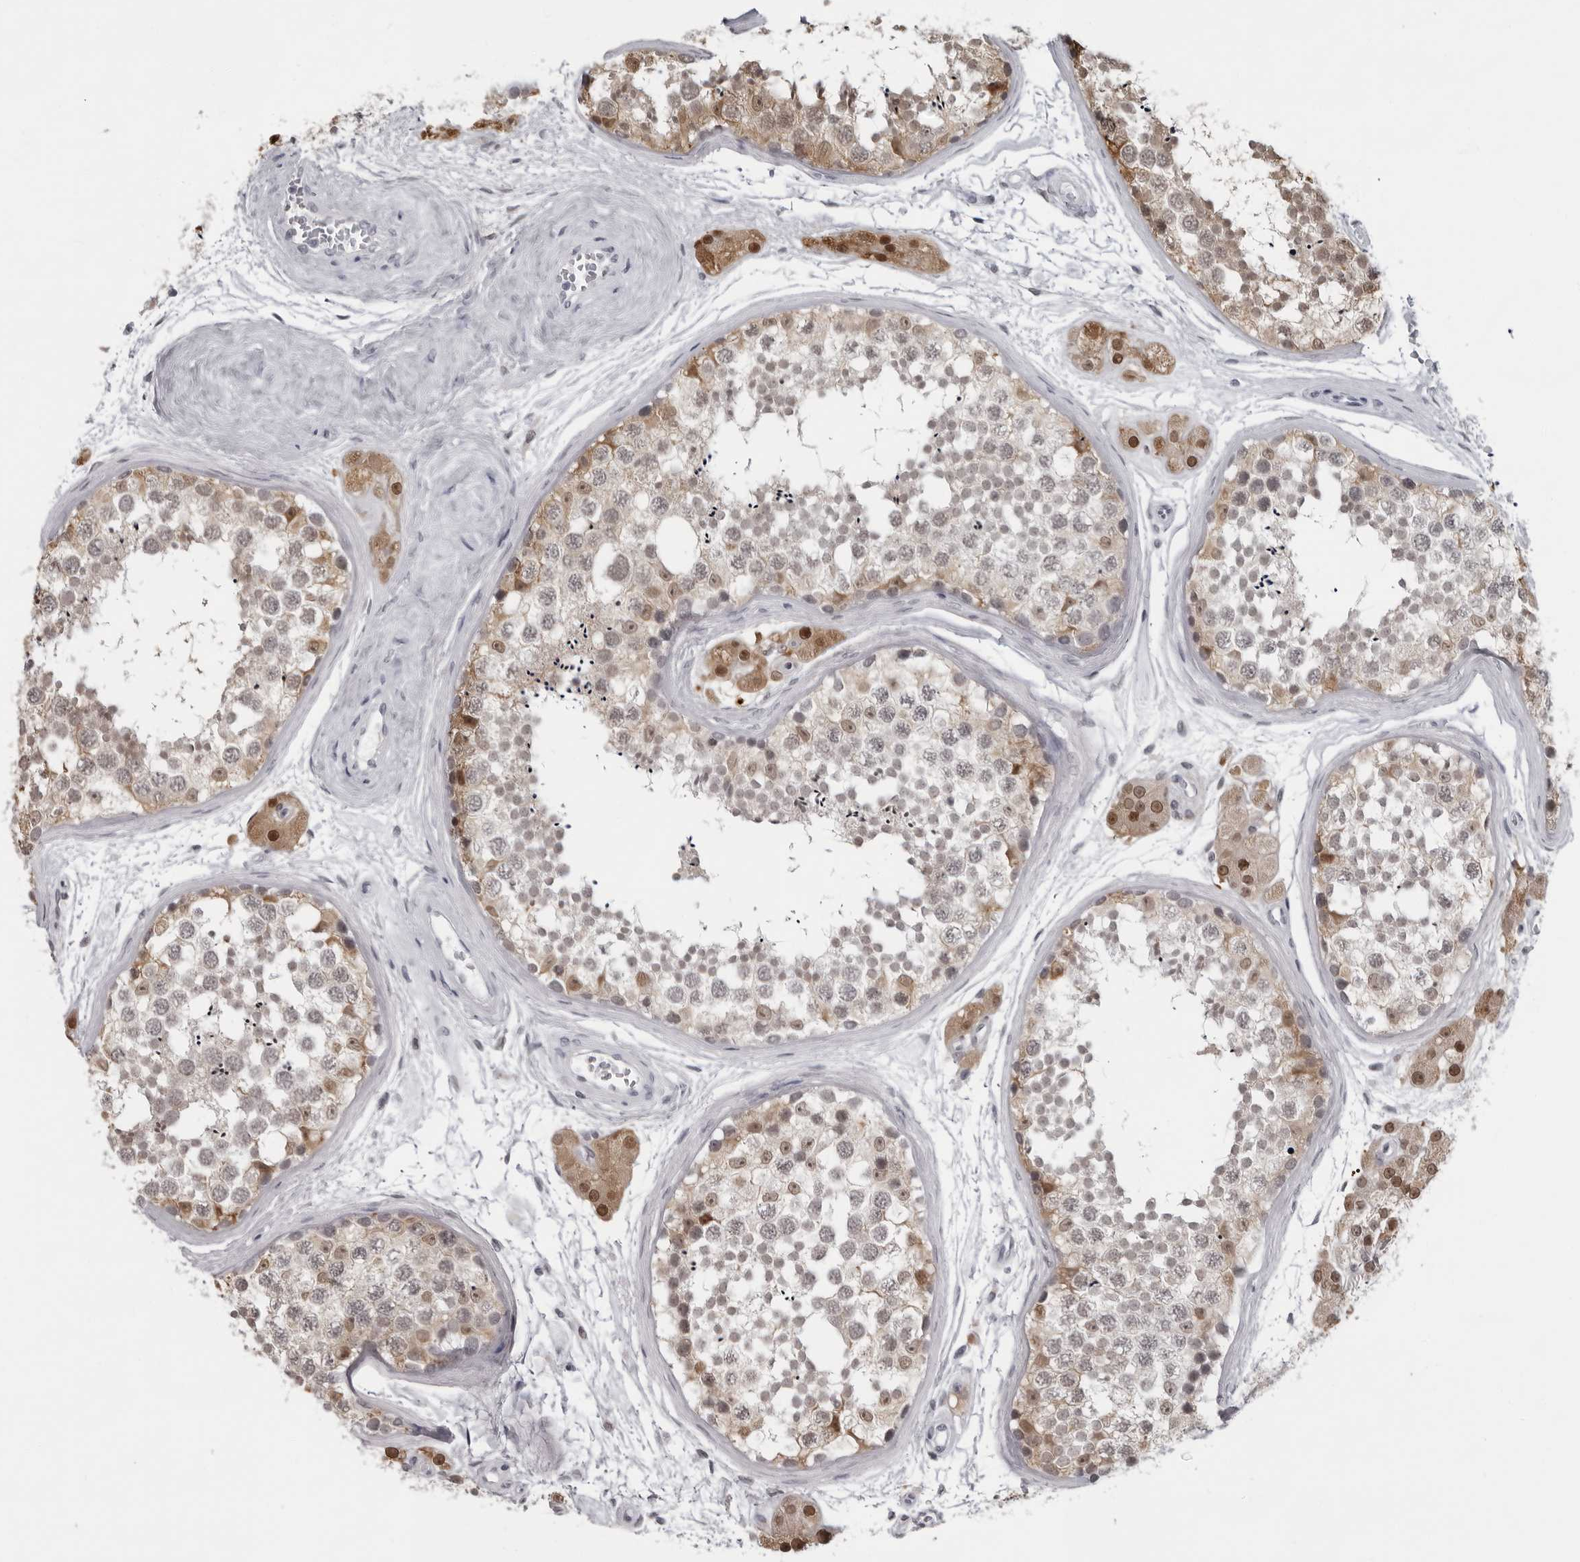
{"staining": {"intensity": "weak", "quantity": "25%-75%", "location": "cytoplasmic/membranous,nuclear"}, "tissue": "testis", "cell_type": "Cells in seminiferous ducts", "image_type": "normal", "snomed": [{"axis": "morphology", "description": "Normal tissue, NOS"}, {"axis": "topography", "description": "Testis"}], "caption": "An IHC histopathology image of normal tissue is shown. Protein staining in brown shows weak cytoplasmic/membranous,nuclear positivity in testis within cells in seminiferous ducts.", "gene": "LZIC", "patient": {"sex": "male", "age": 56}}